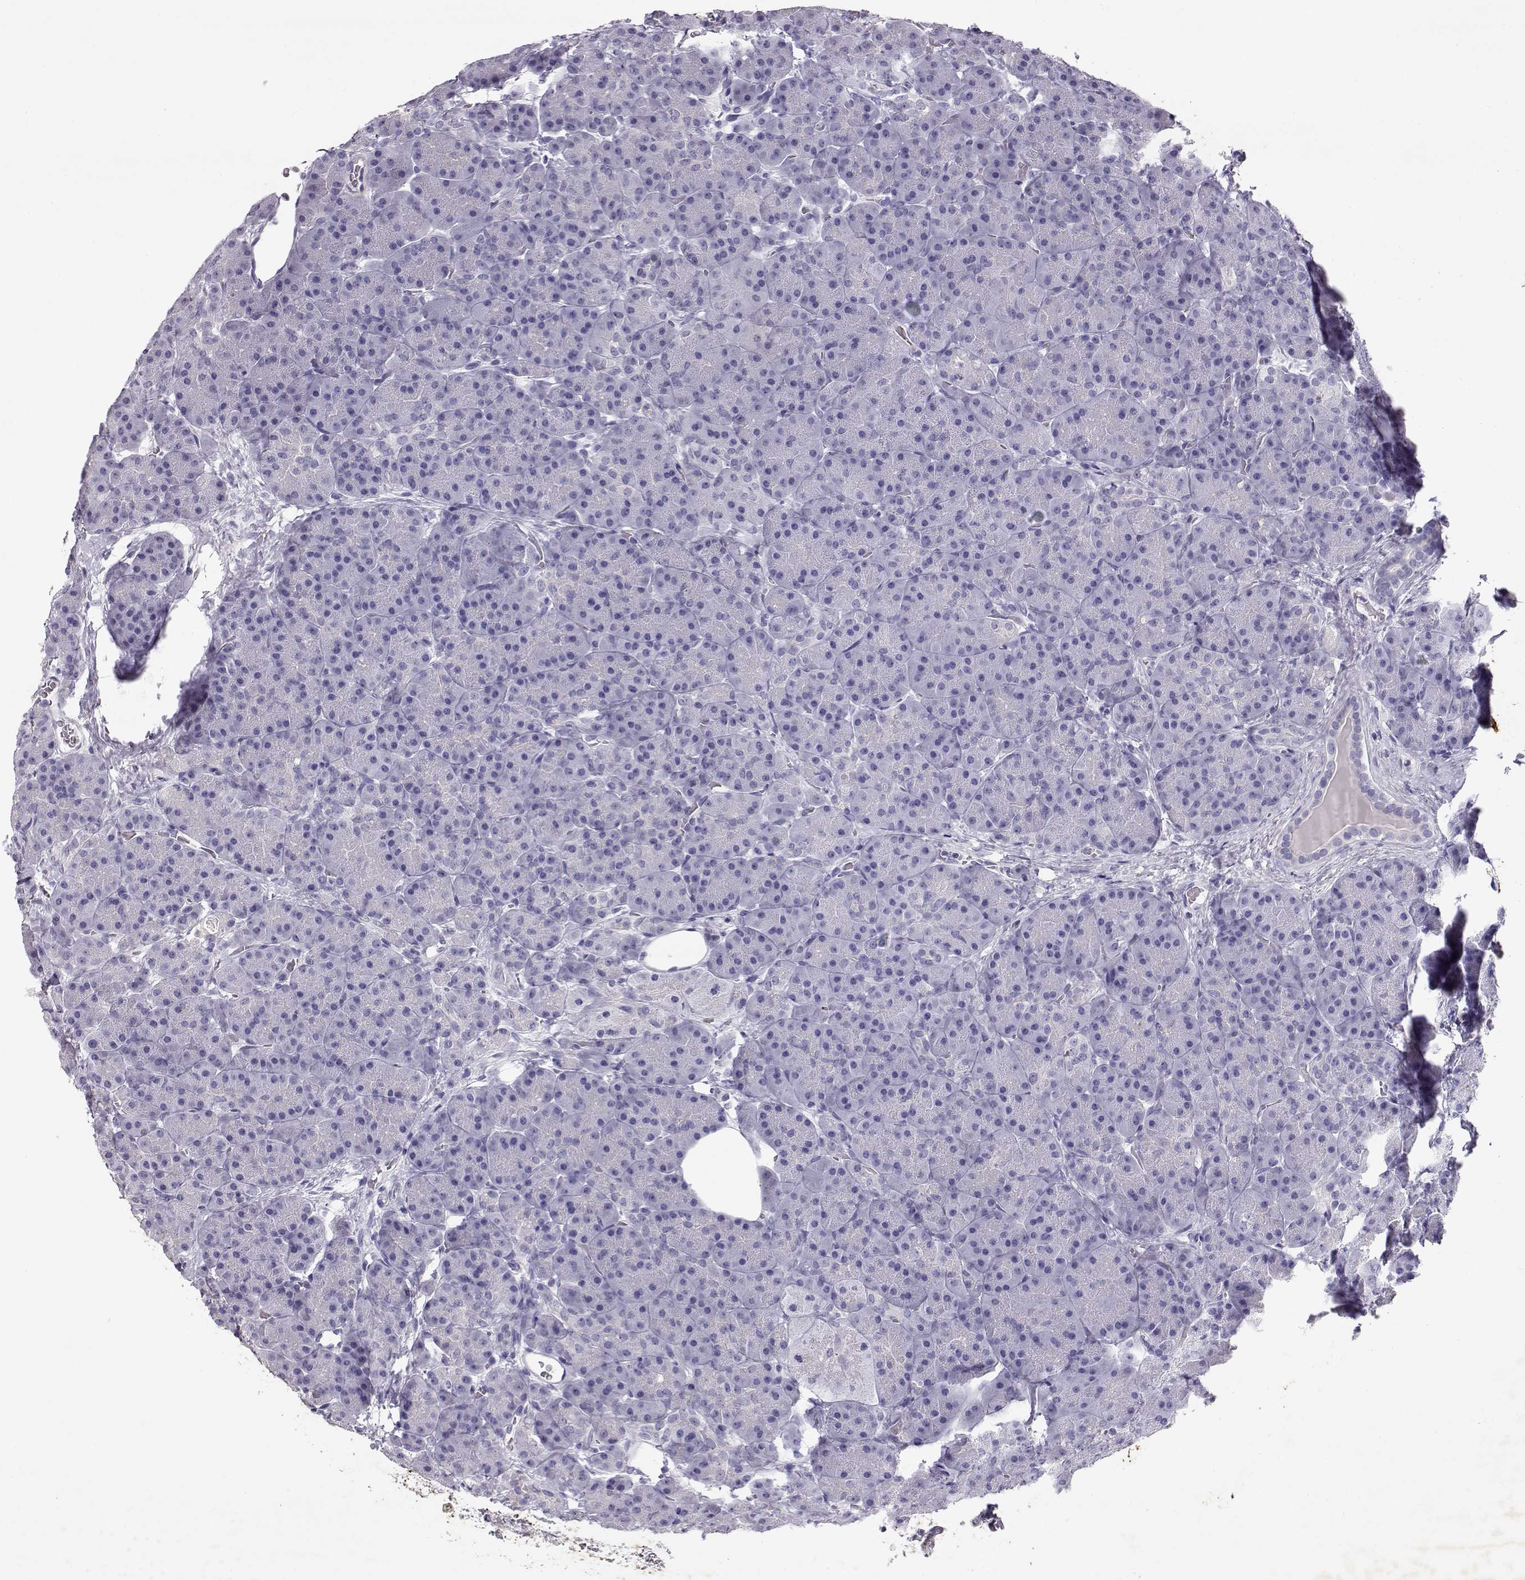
{"staining": {"intensity": "negative", "quantity": "none", "location": "none"}, "tissue": "pancreas", "cell_type": "Exocrine glandular cells", "image_type": "normal", "snomed": [{"axis": "morphology", "description": "Normal tissue, NOS"}, {"axis": "topography", "description": "Pancreas"}], "caption": "A histopathology image of human pancreas is negative for staining in exocrine glandular cells. (Brightfield microscopy of DAB (3,3'-diaminobenzidine) IHC at high magnification).", "gene": "RD3", "patient": {"sex": "male", "age": 57}}